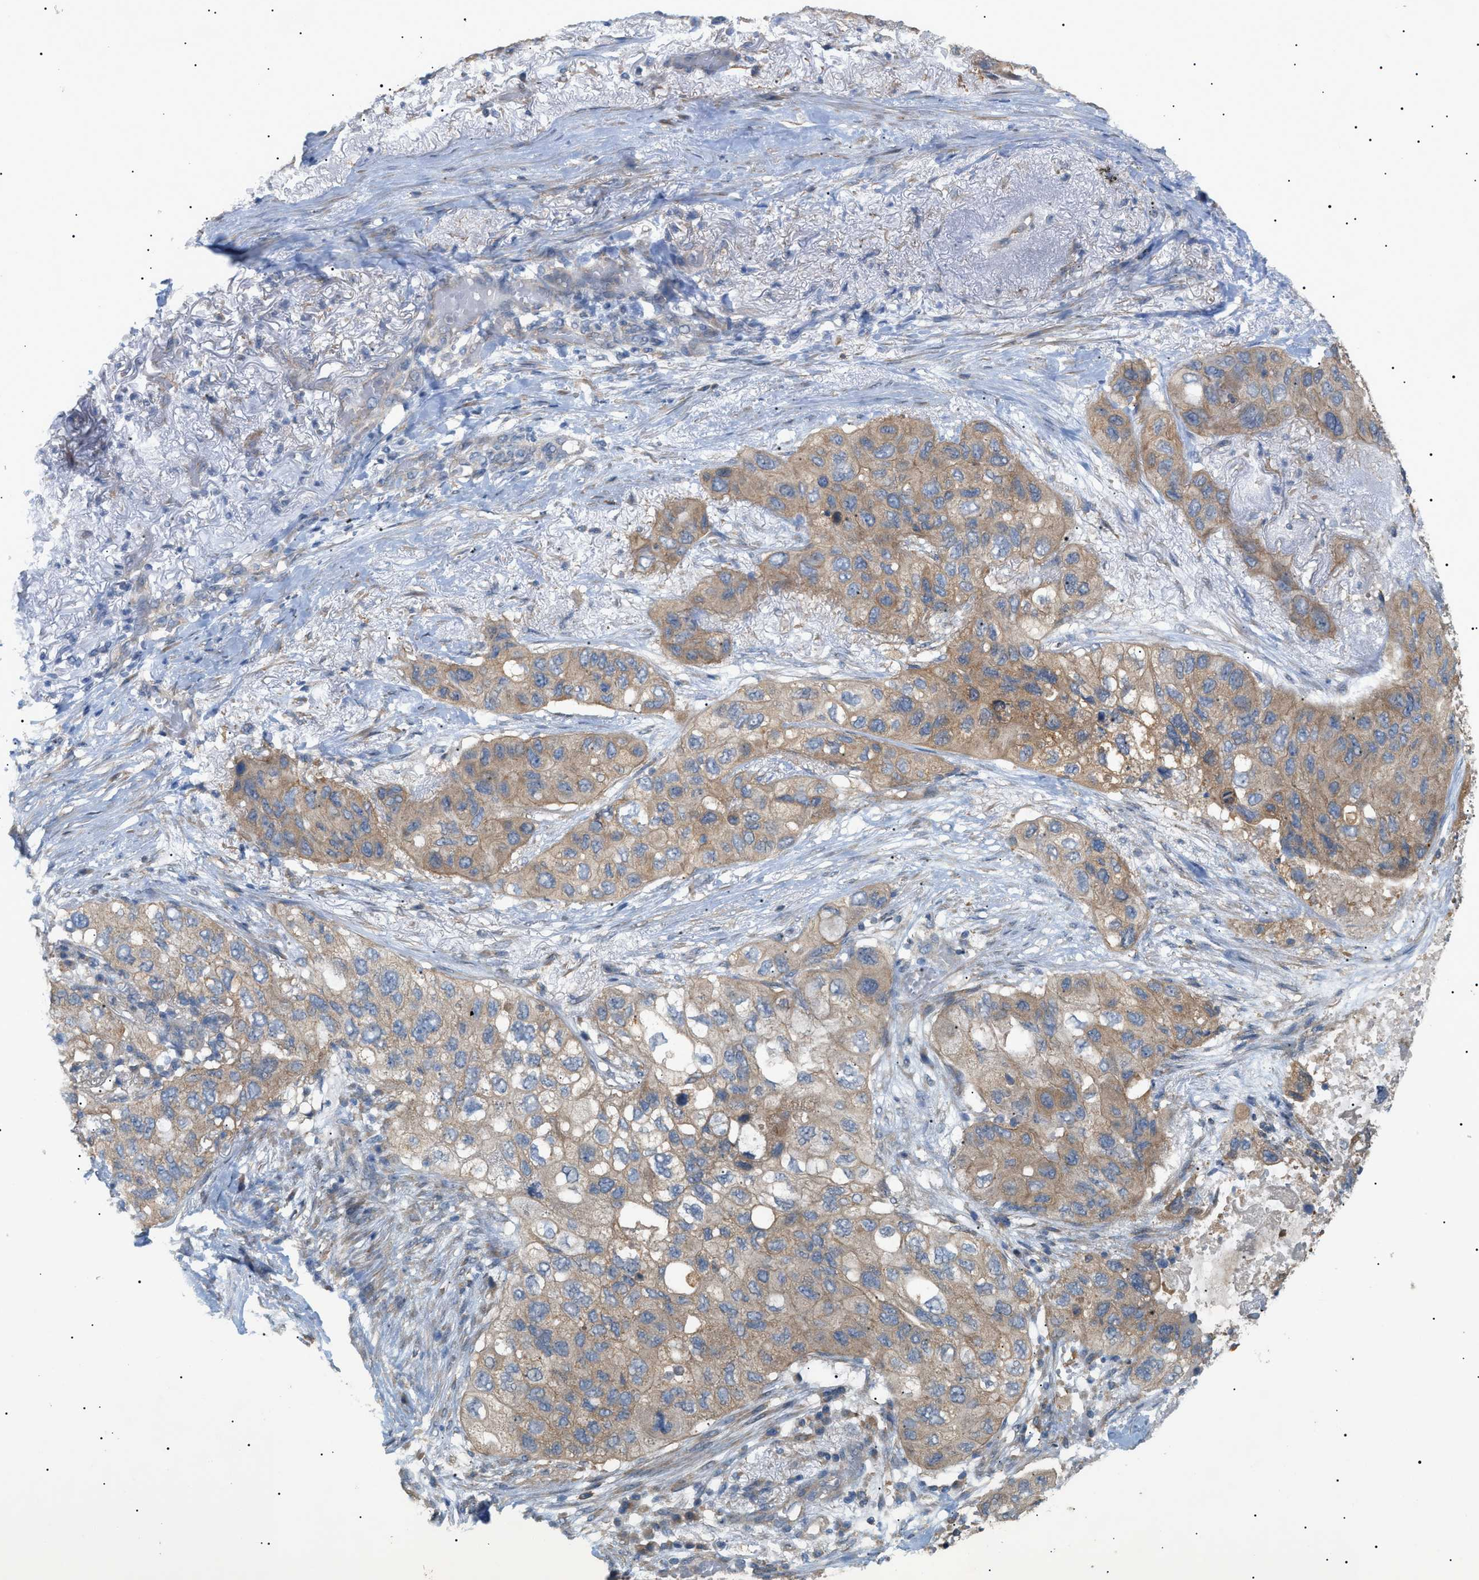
{"staining": {"intensity": "weak", "quantity": ">75%", "location": "cytoplasmic/membranous"}, "tissue": "lung cancer", "cell_type": "Tumor cells", "image_type": "cancer", "snomed": [{"axis": "morphology", "description": "Squamous cell carcinoma, NOS"}, {"axis": "topography", "description": "Lung"}], "caption": "Protein analysis of lung cancer tissue exhibits weak cytoplasmic/membranous staining in about >75% of tumor cells. (DAB (3,3'-diaminobenzidine) IHC, brown staining for protein, blue staining for nuclei).", "gene": "IRS2", "patient": {"sex": "female", "age": 73}}